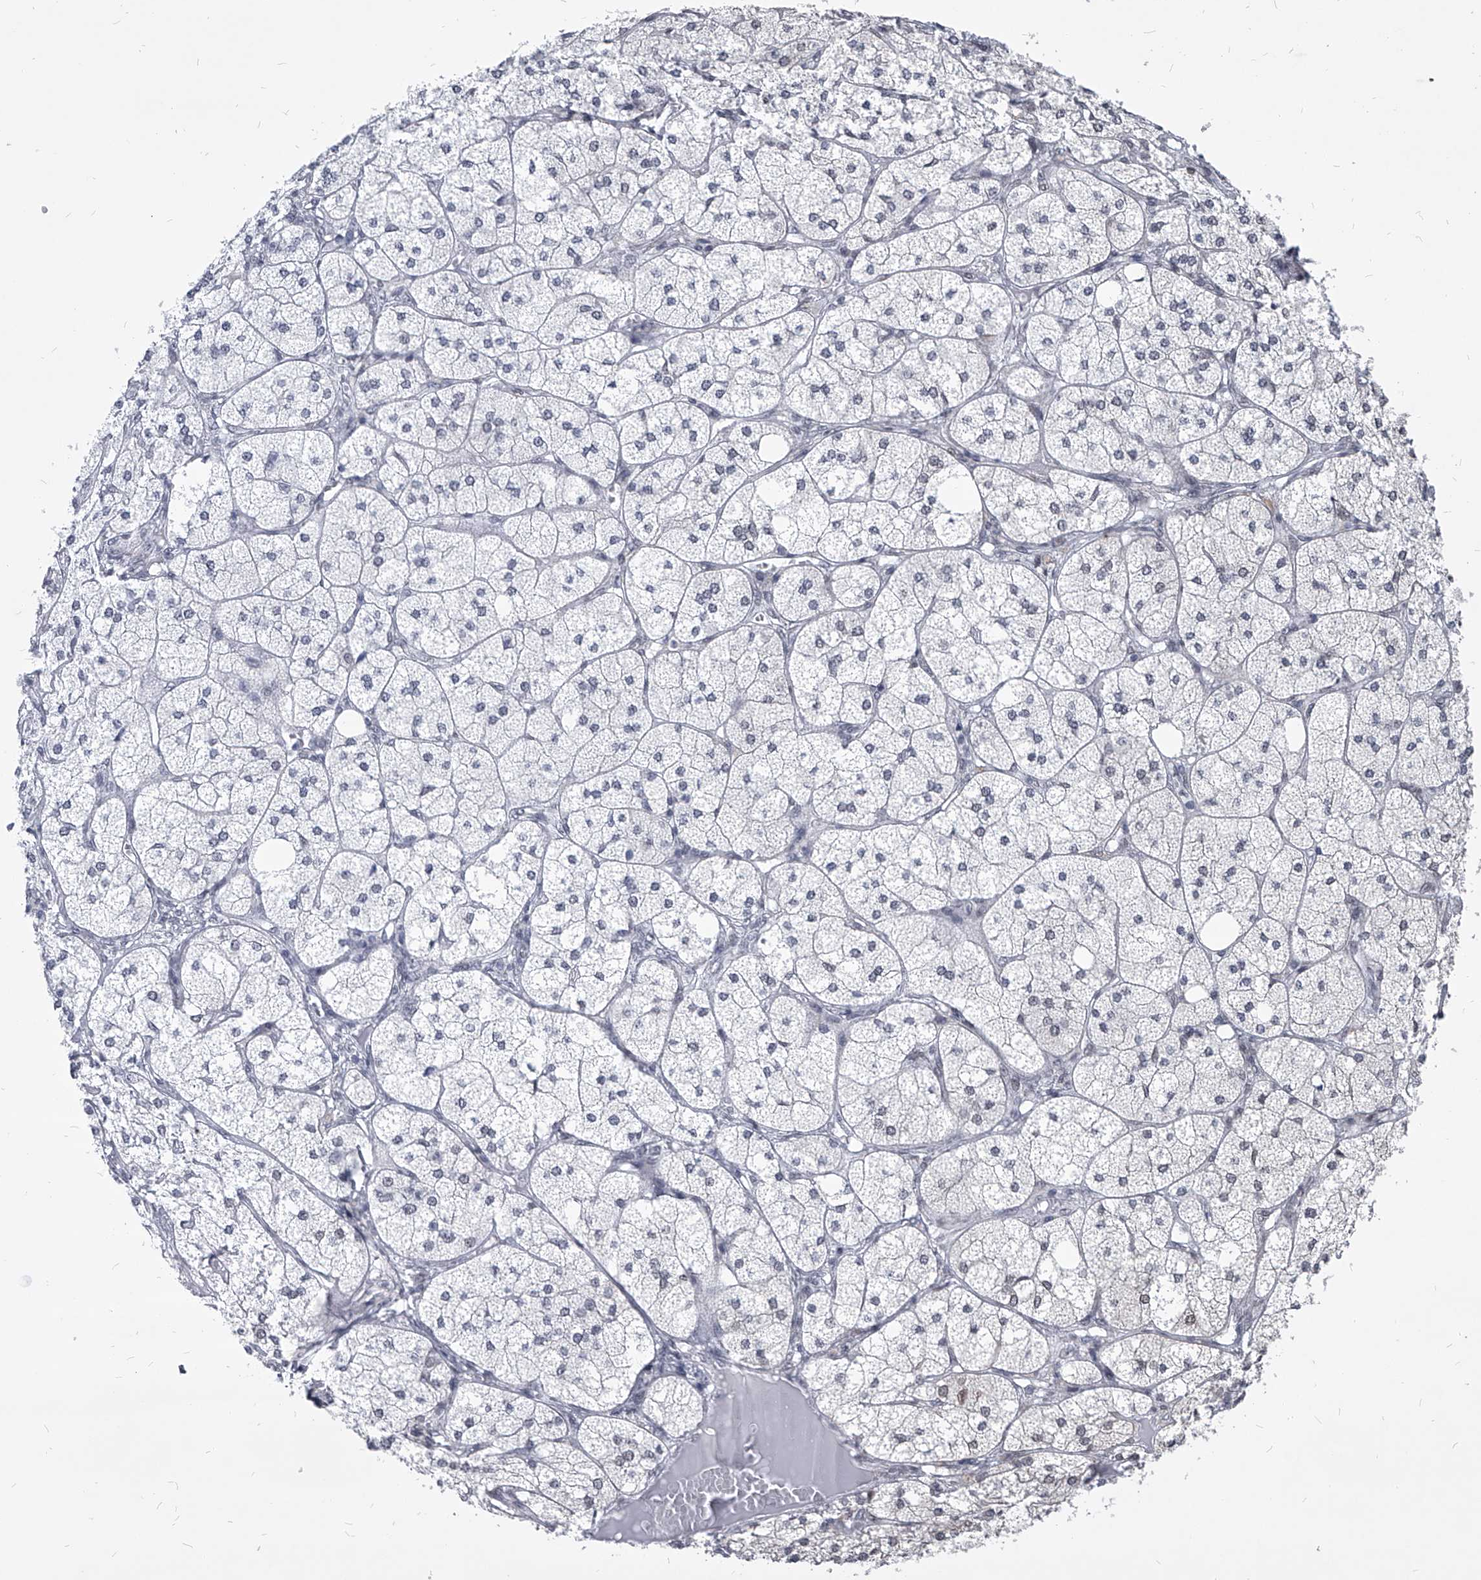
{"staining": {"intensity": "moderate", "quantity": "25%-75%", "location": "cytoplasmic/membranous"}, "tissue": "adrenal gland", "cell_type": "Glandular cells", "image_type": "normal", "snomed": [{"axis": "morphology", "description": "Normal tissue, NOS"}, {"axis": "topography", "description": "Adrenal gland"}], "caption": "This image demonstrates IHC staining of normal human adrenal gland, with medium moderate cytoplasmic/membranous staining in about 25%-75% of glandular cells.", "gene": "PPIL4", "patient": {"sex": "female", "age": 61}}